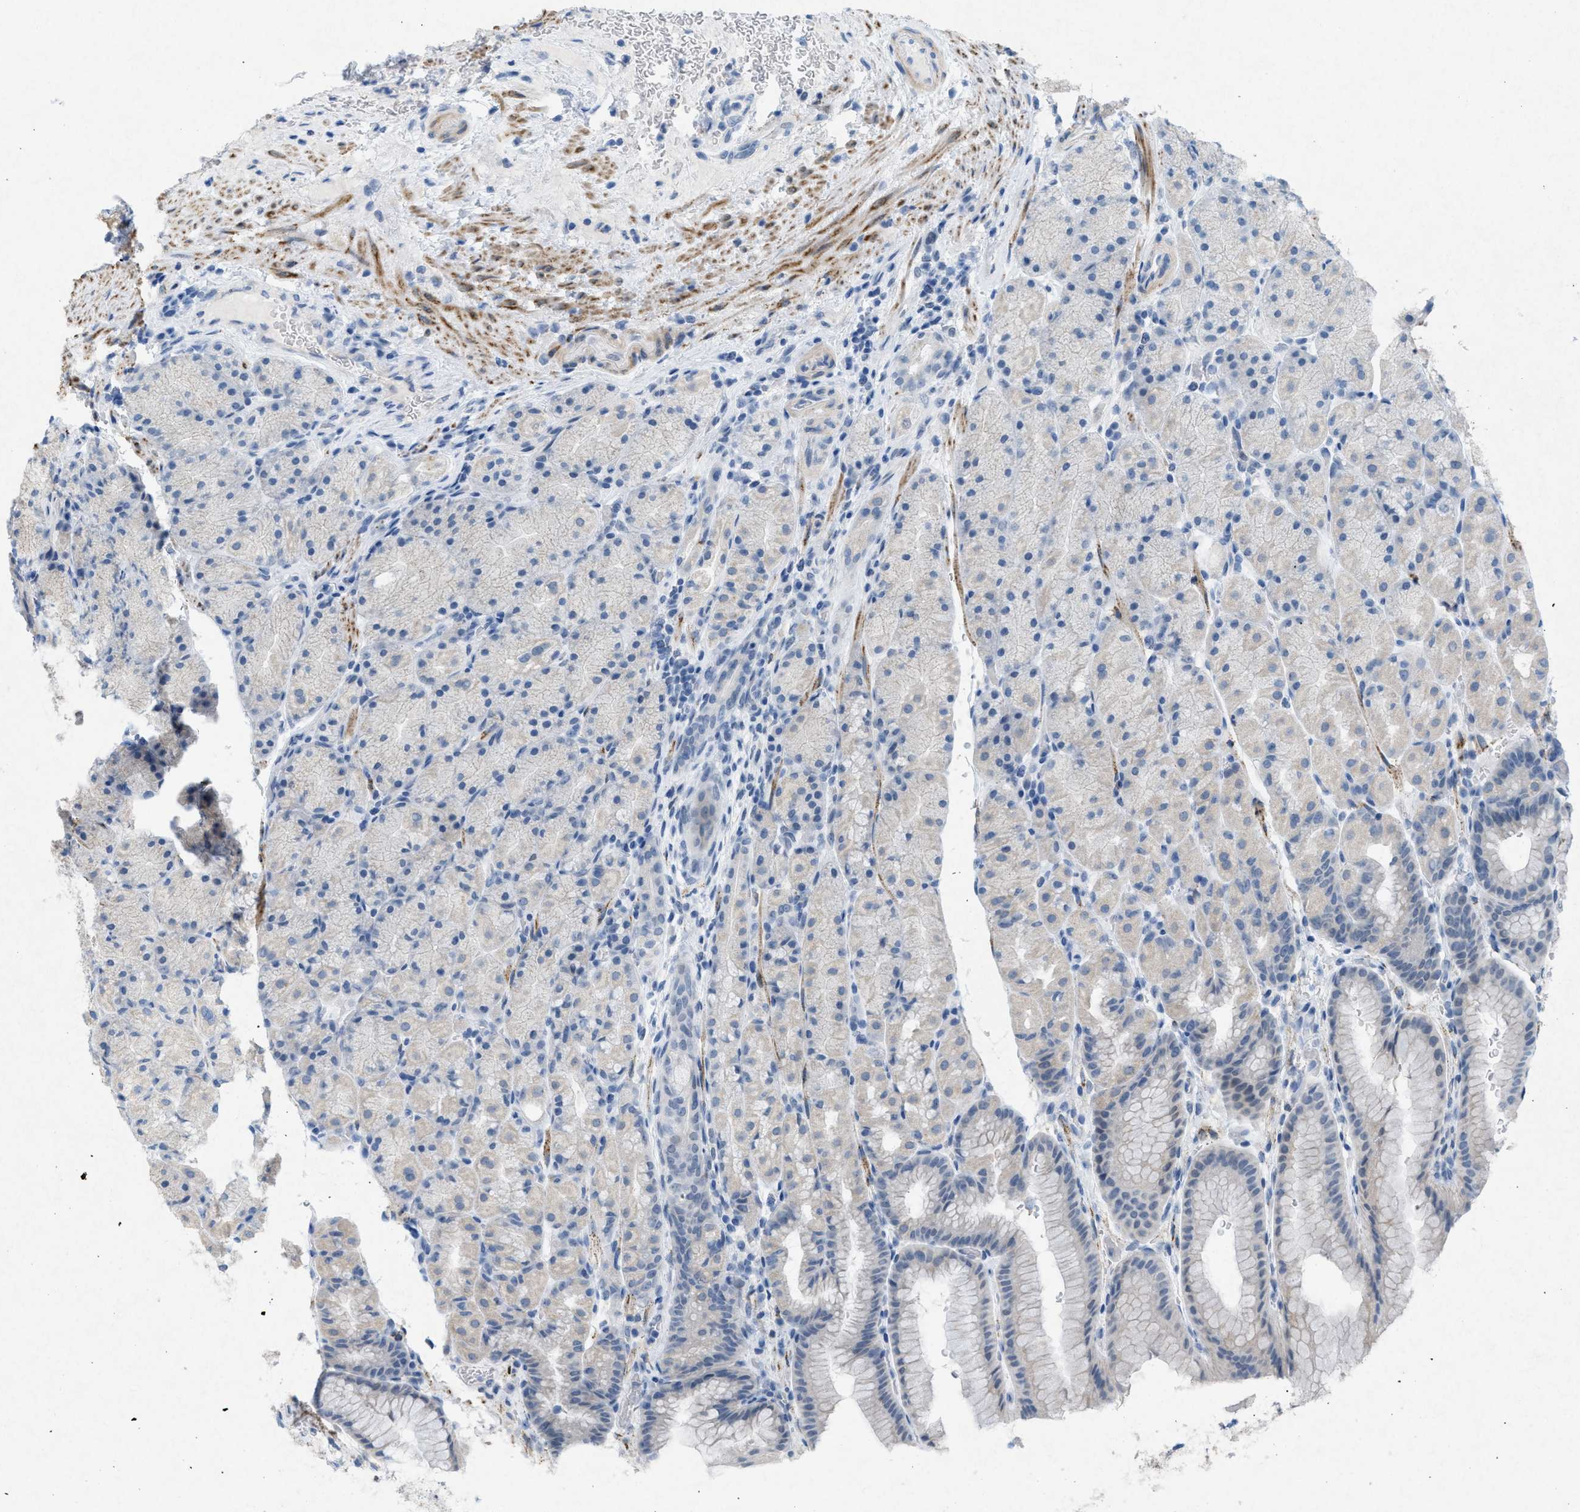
{"staining": {"intensity": "negative", "quantity": "none", "location": "none"}, "tissue": "stomach", "cell_type": "Glandular cells", "image_type": "normal", "snomed": [{"axis": "morphology", "description": "Normal tissue, NOS"}, {"axis": "morphology", "description": "Carcinoid, malignant, NOS"}, {"axis": "topography", "description": "Stomach, upper"}], "caption": "IHC of unremarkable stomach shows no expression in glandular cells. (DAB (3,3'-diaminobenzidine) immunohistochemistry with hematoxylin counter stain).", "gene": "TASOR", "patient": {"sex": "male", "age": 39}}